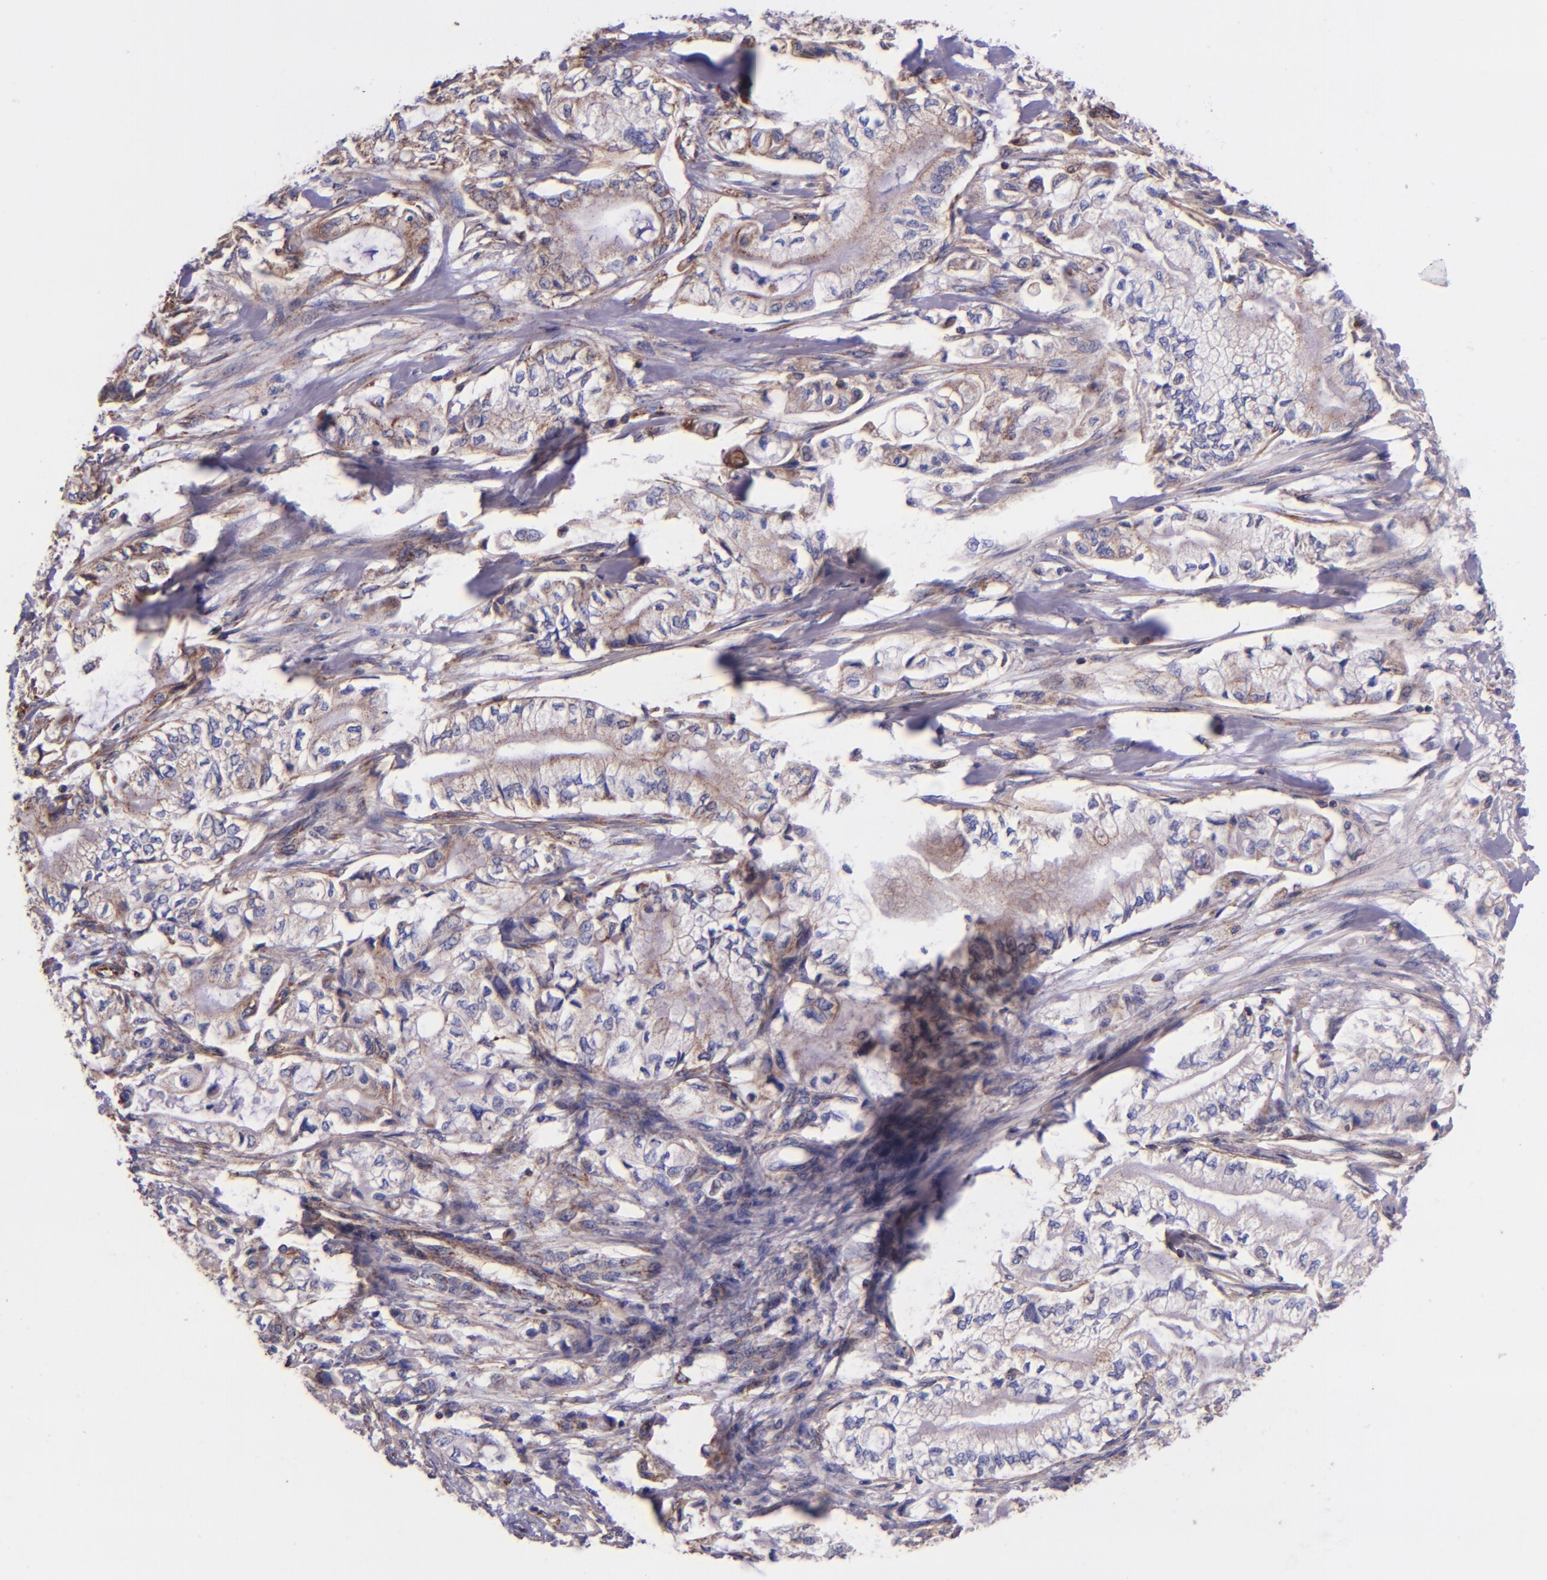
{"staining": {"intensity": "weak", "quantity": "25%-75%", "location": "cytoplasmic/membranous"}, "tissue": "pancreatic cancer", "cell_type": "Tumor cells", "image_type": "cancer", "snomed": [{"axis": "morphology", "description": "Adenocarcinoma, NOS"}, {"axis": "topography", "description": "Pancreas"}], "caption": "Weak cytoplasmic/membranous staining is appreciated in about 25%-75% of tumor cells in pancreatic adenocarcinoma.", "gene": "IDH3G", "patient": {"sex": "male", "age": 79}}